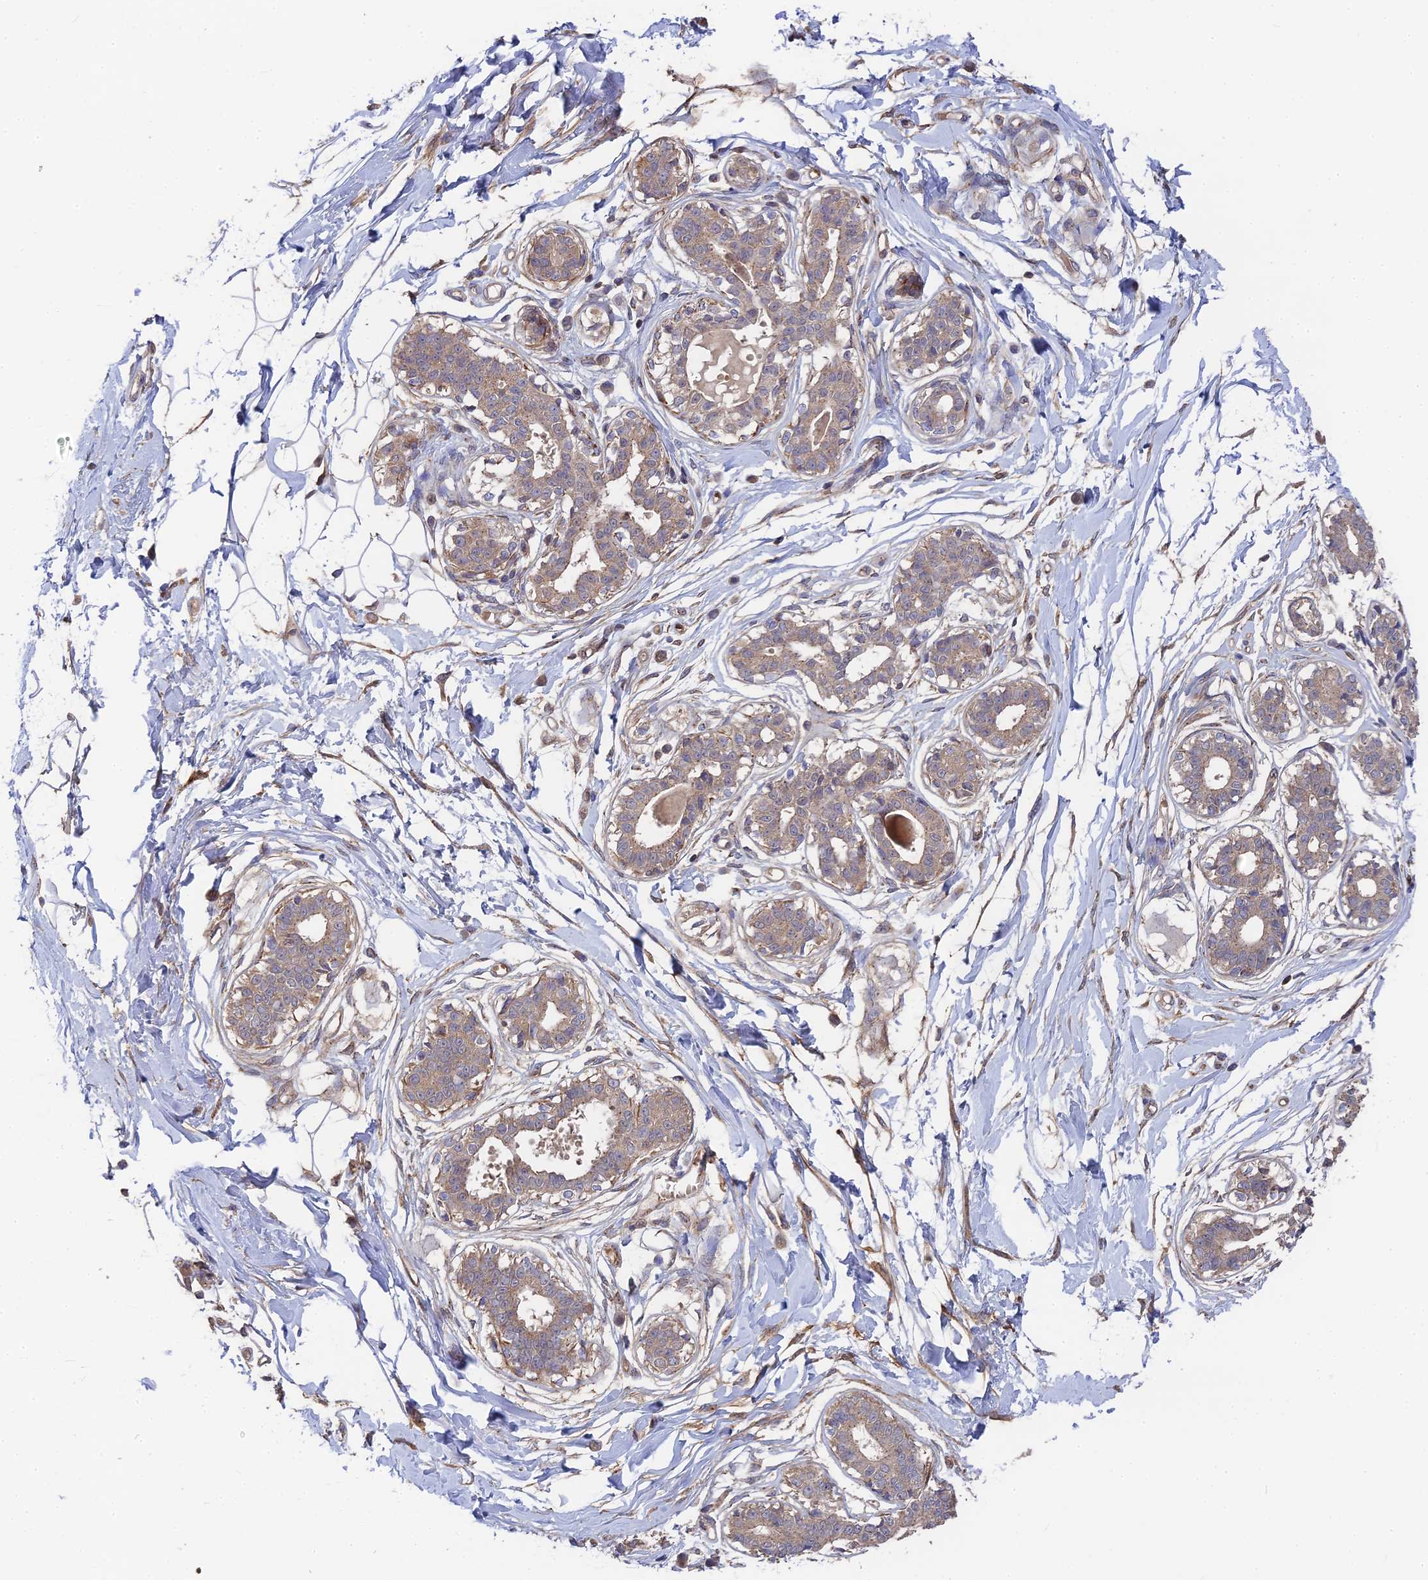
{"staining": {"intensity": "negative", "quantity": "none", "location": "none"}, "tissue": "breast", "cell_type": "Adipocytes", "image_type": "normal", "snomed": [{"axis": "morphology", "description": "Normal tissue, NOS"}, {"axis": "topography", "description": "Breast"}], "caption": "IHC histopathology image of normal breast: human breast stained with DAB exhibits no significant protein expression in adipocytes.", "gene": "RPIA", "patient": {"sex": "female", "age": 45}}